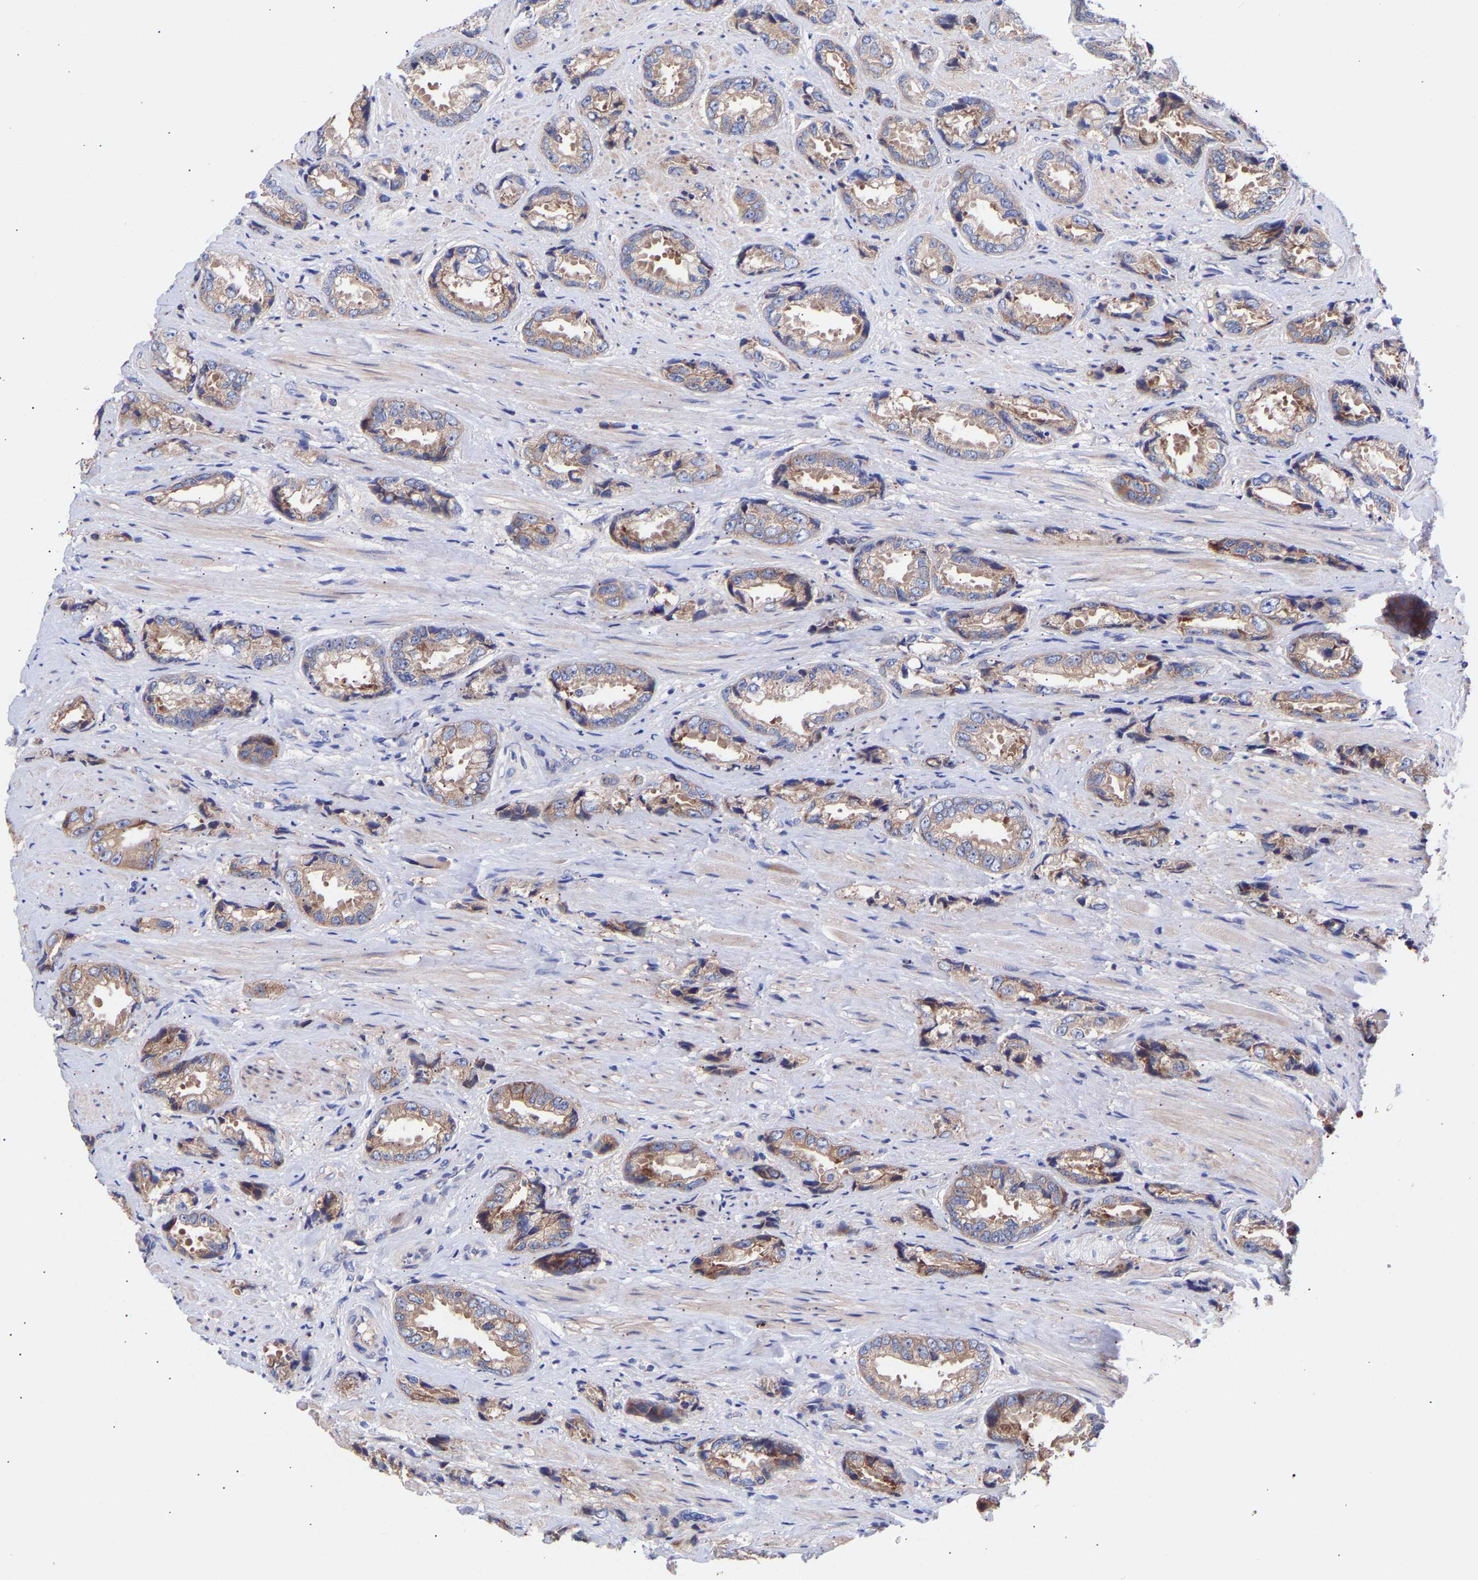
{"staining": {"intensity": "weak", "quantity": ">75%", "location": "cytoplasmic/membranous"}, "tissue": "prostate cancer", "cell_type": "Tumor cells", "image_type": "cancer", "snomed": [{"axis": "morphology", "description": "Adenocarcinoma, High grade"}, {"axis": "topography", "description": "Prostate"}], "caption": "Protein staining of prostate cancer (high-grade adenocarcinoma) tissue exhibits weak cytoplasmic/membranous expression in approximately >75% of tumor cells.", "gene": "AIMP2", "patient": {"sex": "male", "age": 61}}